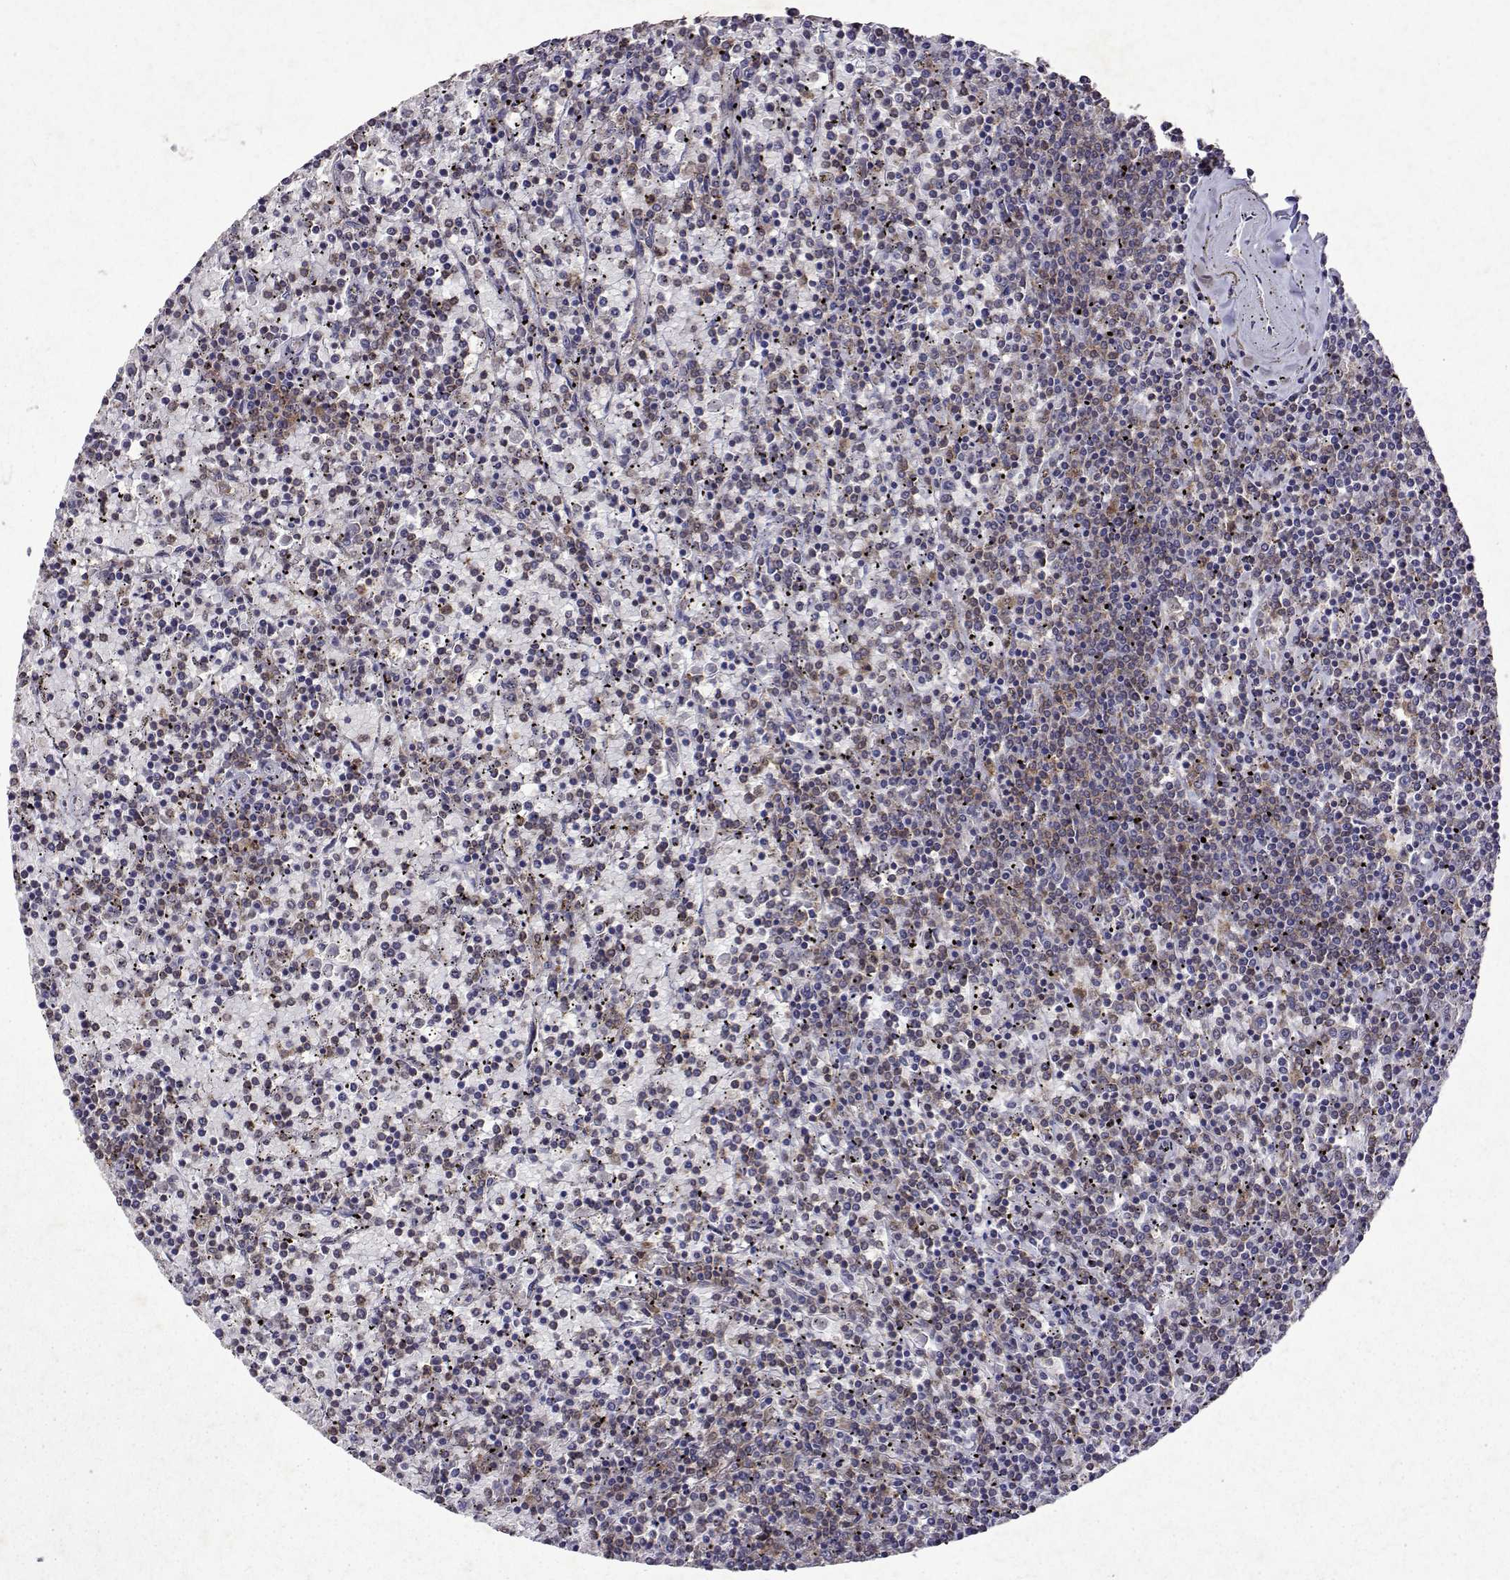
{"staining": {"intensity": "negative", "quantity": "none", "location": "none"}, "tissue": "lymphoma", "cell_type": "Tumor cells", "image_type": "cancer", "snomed": [{"axis": "morphology", "description": "Malignant lymphoma, non-Hodgkin's type, Low grade"}, {"axis": "topography", "description": "Spleen"}], "caption": "Tumor cells are negative for protein expression in human malignant lymphoma, non-Hodgkin's type (low-grade). The staining was performed using DAB (3,3'-diaminobenzidine) to visualize the protein expression in brown, while the nuclei were stained in blue with hematoxylin (Magnification: 20x).", "gene": "TARBP2", "patient": {"sex": "female", "age": 77}}